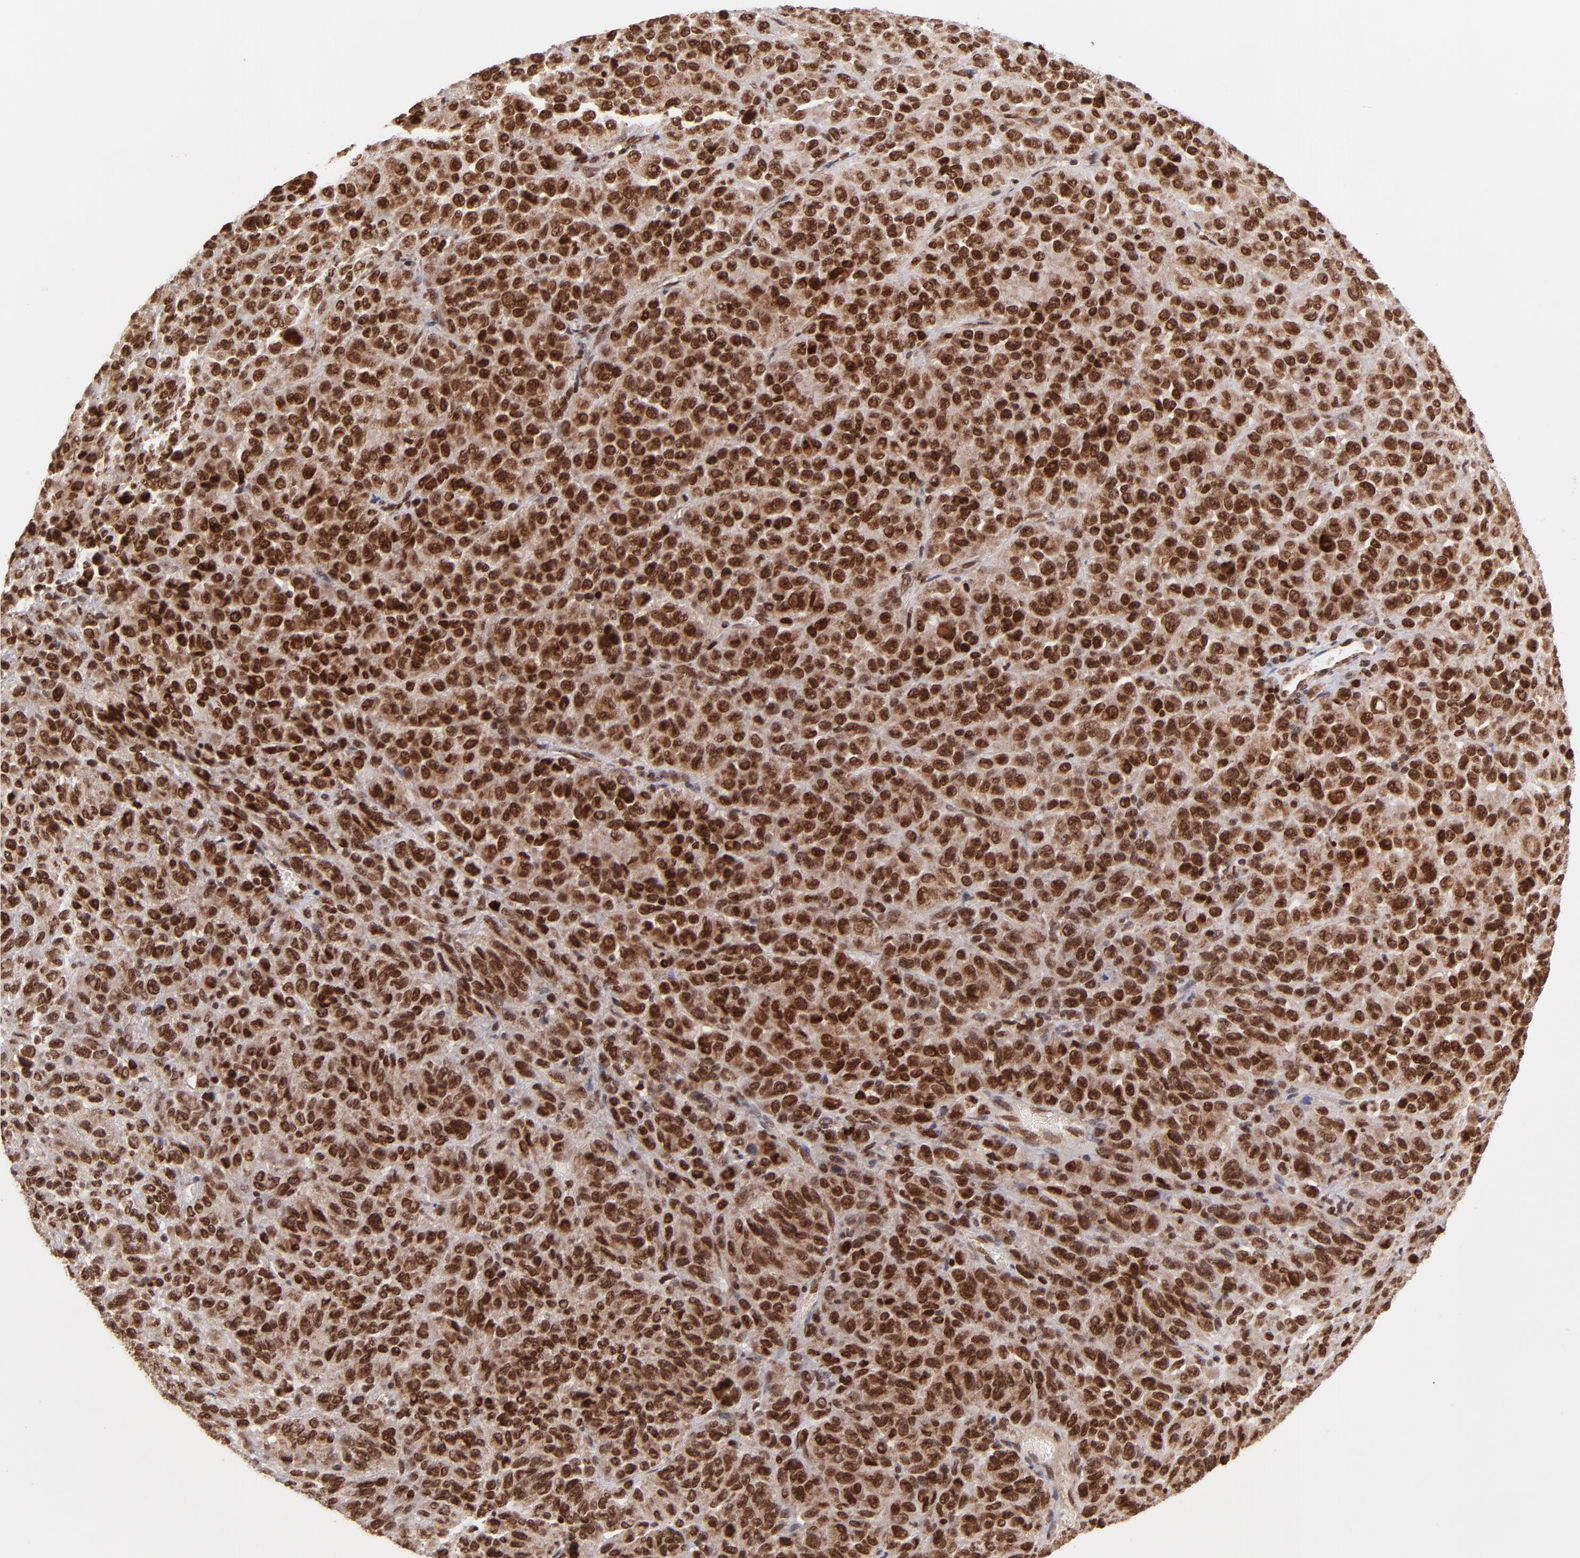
{"staining": {"intensity": "strong", "quantity": ">75%", "location": "cytoplasmic/membranous,nuclear"}, "tissue": "melanoma", "cell_type": "Tumor cells", "image_type": "cancer", "snomed": [{"axis": "morphology", "description": "Malignant melanoma, Metastatic site"}, {"axis": "topography", "description": "Lung"}], "caption": "A micrograph of human melanoma stained for a protein reveals strong cytoplasmic/membranous and nuclear brown staining in tumor cells. The staining is performed using DAB (3,3'-diaminobenzidine) brown chromogen to label protein expression. The nuclei are counter-stained blue using hematoxylin.", "gene": "TOP1MT", "patient": {"sex": "male", "age": 64}}